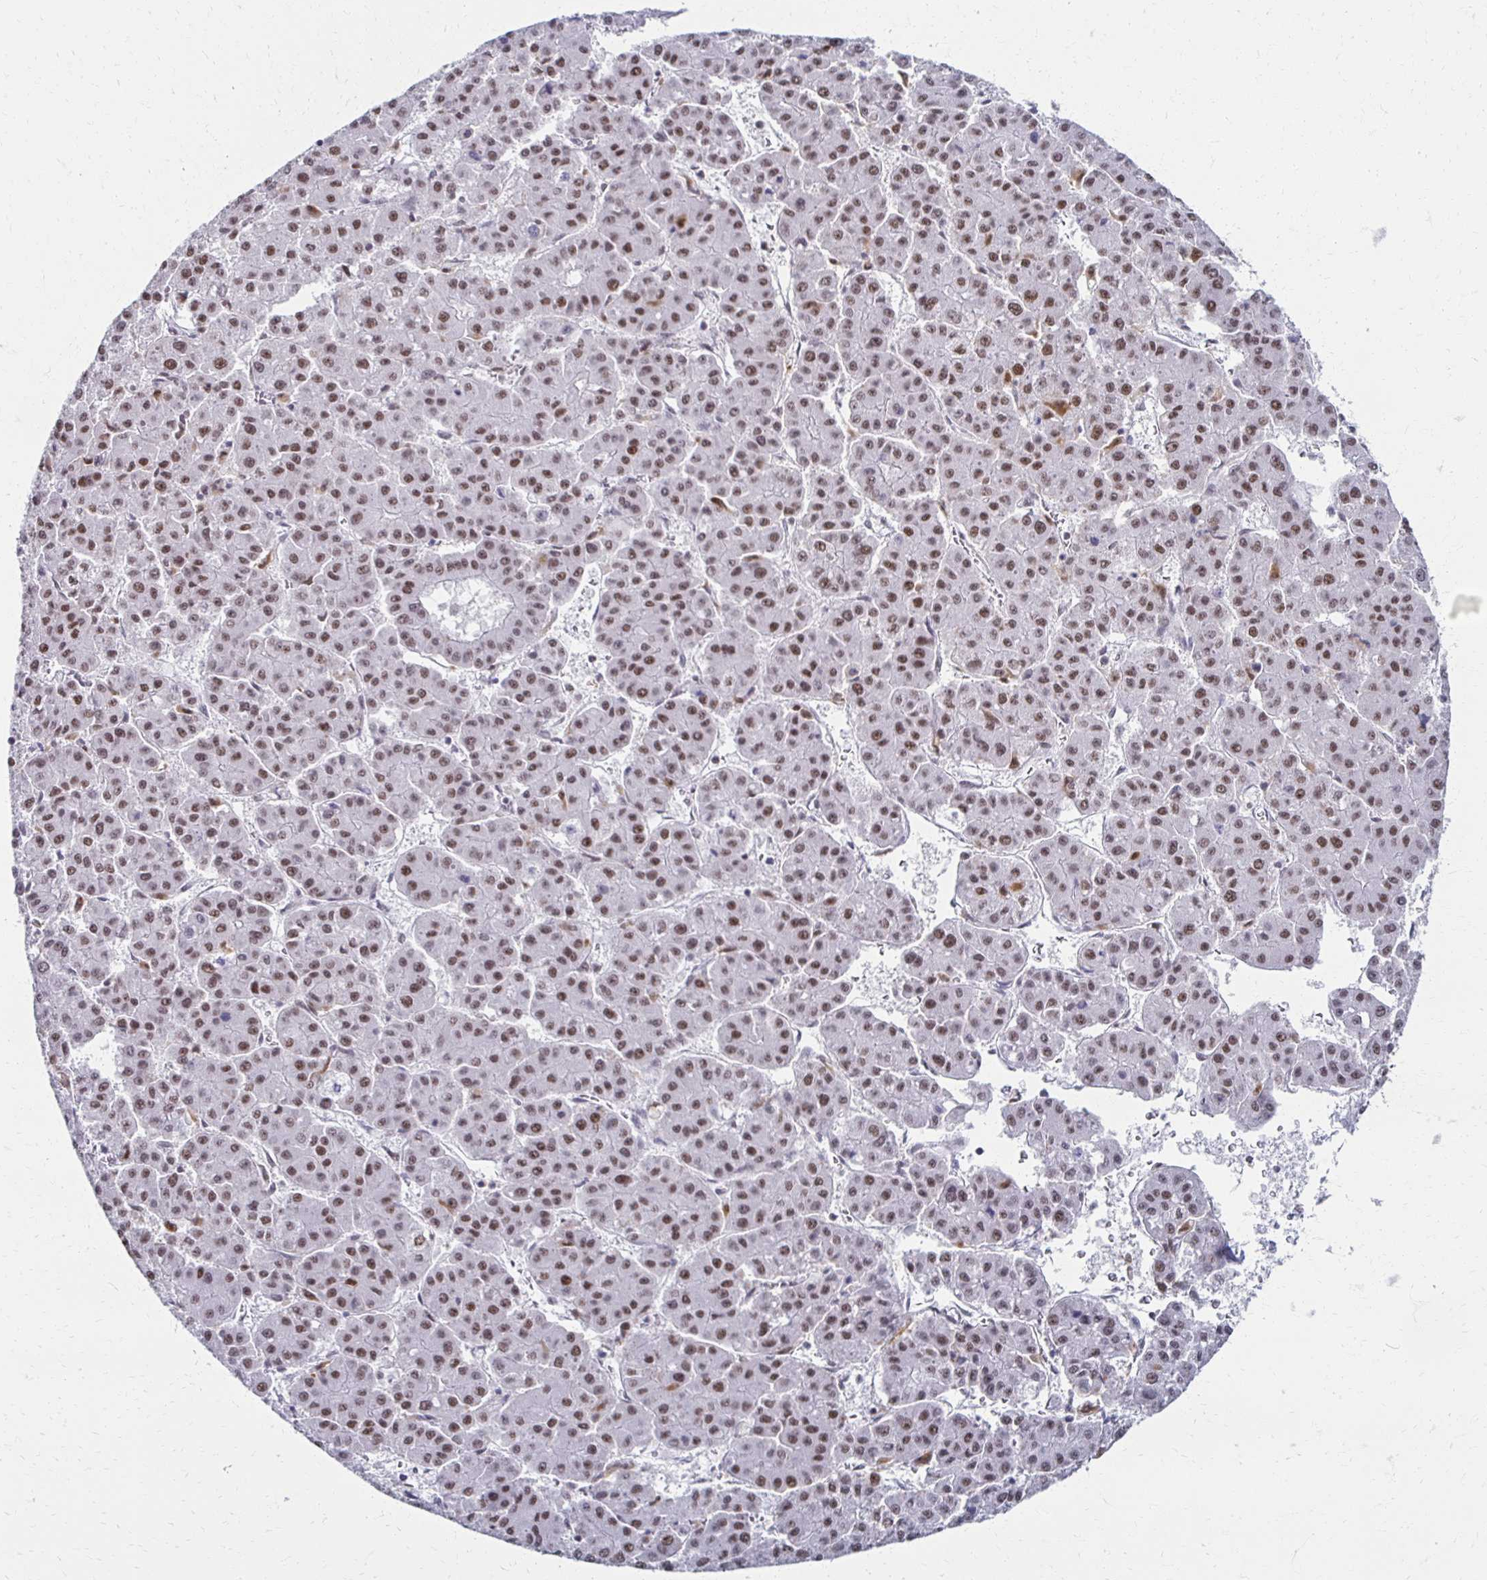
{"staining": {"intensity": "moderate", "quantity": ">75%", "location": "nuclear"}, "tissue": "liver cancer", "cell_type": "Tumor cells", "image_type": "cancer", "snomed": [{"axis": "morphology", "description": "Carcinoma, Hepatocellular, NOS"}, {"axis": "topography", "description": "Liver"}], "caption": "This is a micrograph of immunohistochemistry staining of liver hepatocellular carcinoma, which shows moderate expression in the nuclear of tumor cells.", "gene": "IRF7", "patient": {"sex": "male", "age": 73}}